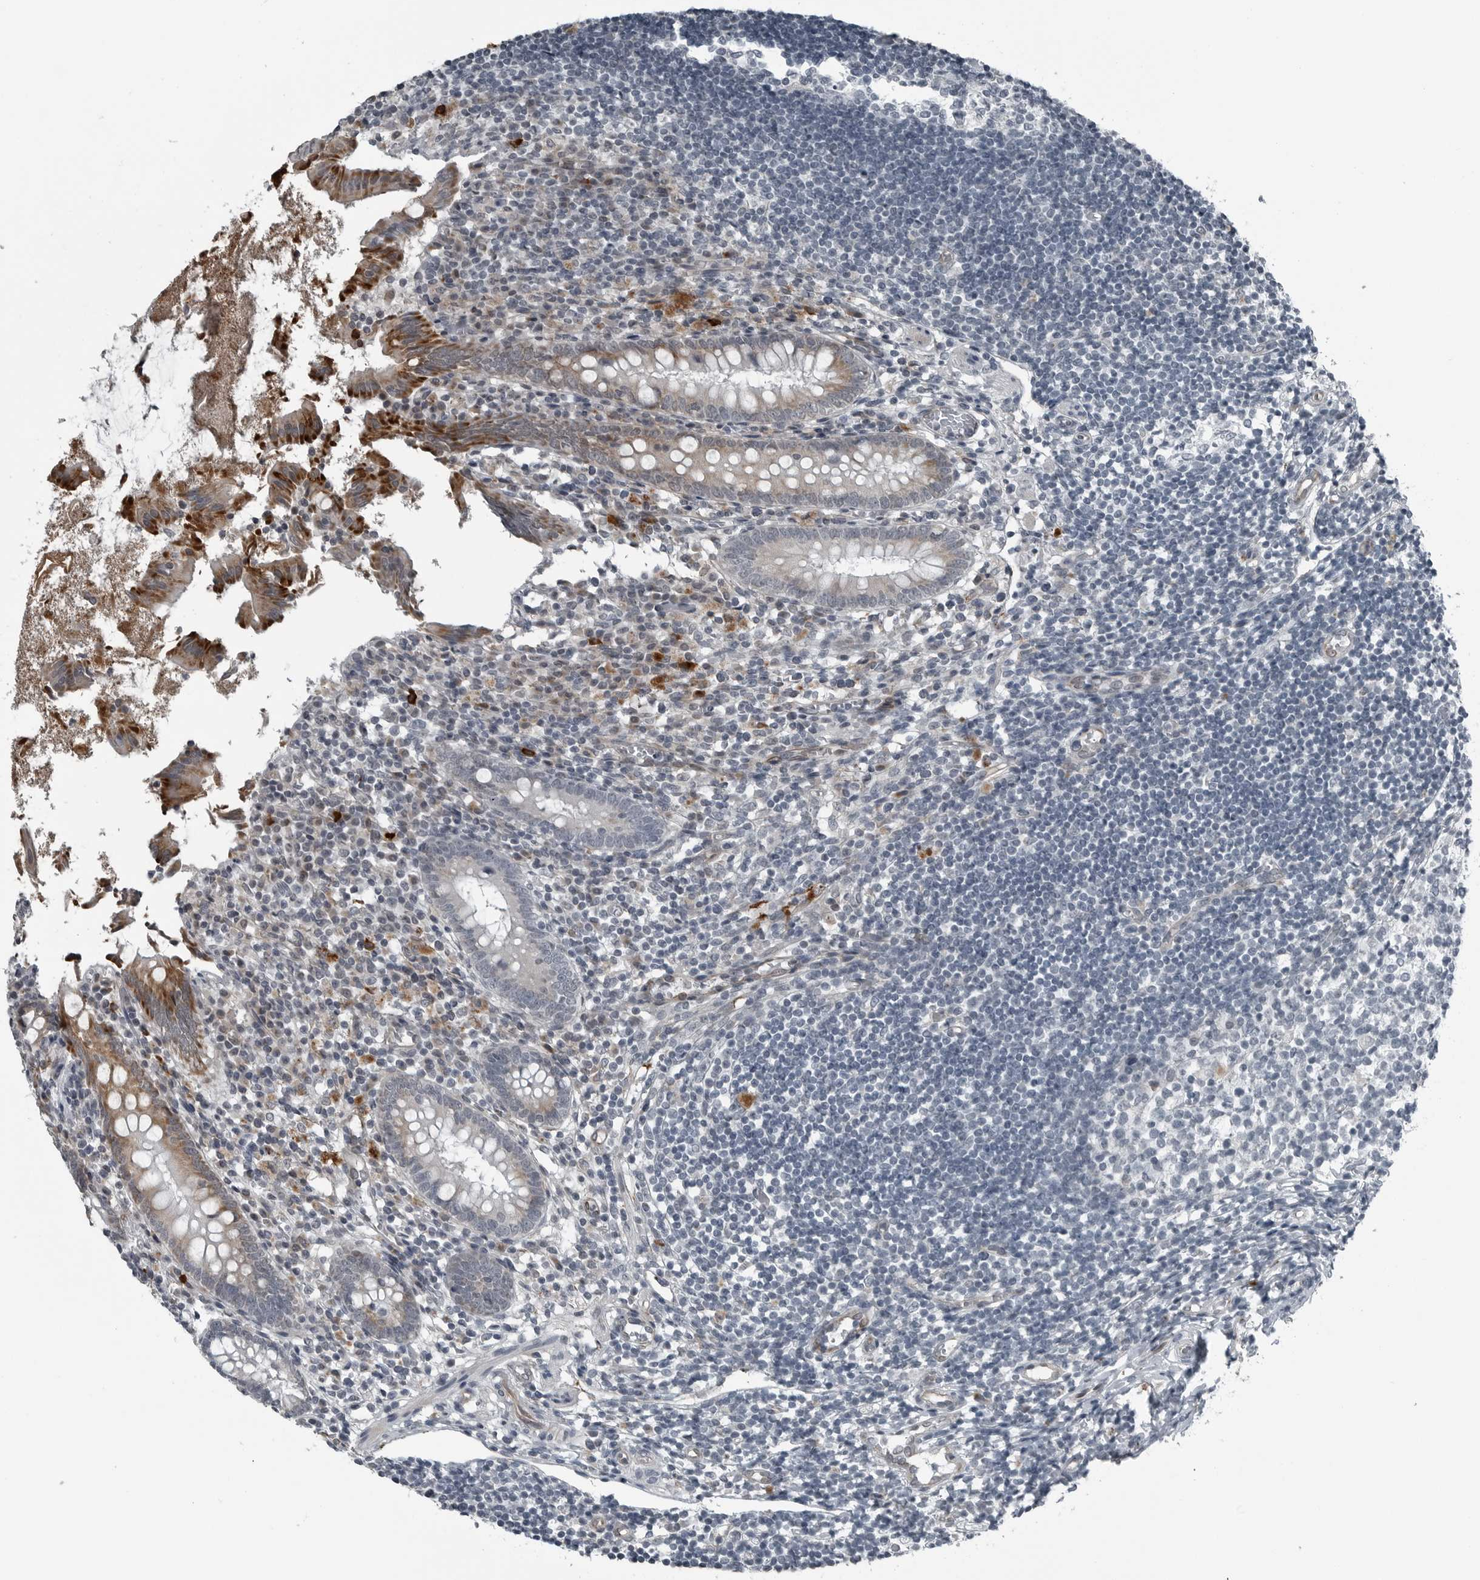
{"staining": {"intensity": "moderate", "quantity": ">75%", "location": "cytoplasmic/membranous"}, "tissue": "appendix", "cell_type": "Glandular cells", "image_type": "normal", "snomed": [{"axis": "morphology", "description": "Normal tissue, NOS"}, {"axis": "topography", "description": "Appendix"}], "caption": "Immunohistochemical staining of benign human appendix exhibits >75% levels of moderate cytoplasmic/membranous protein positivity in approximately >75% of glandular cells.", "gene": "GAK", "patient": {"sex": "female", "age": 17}}